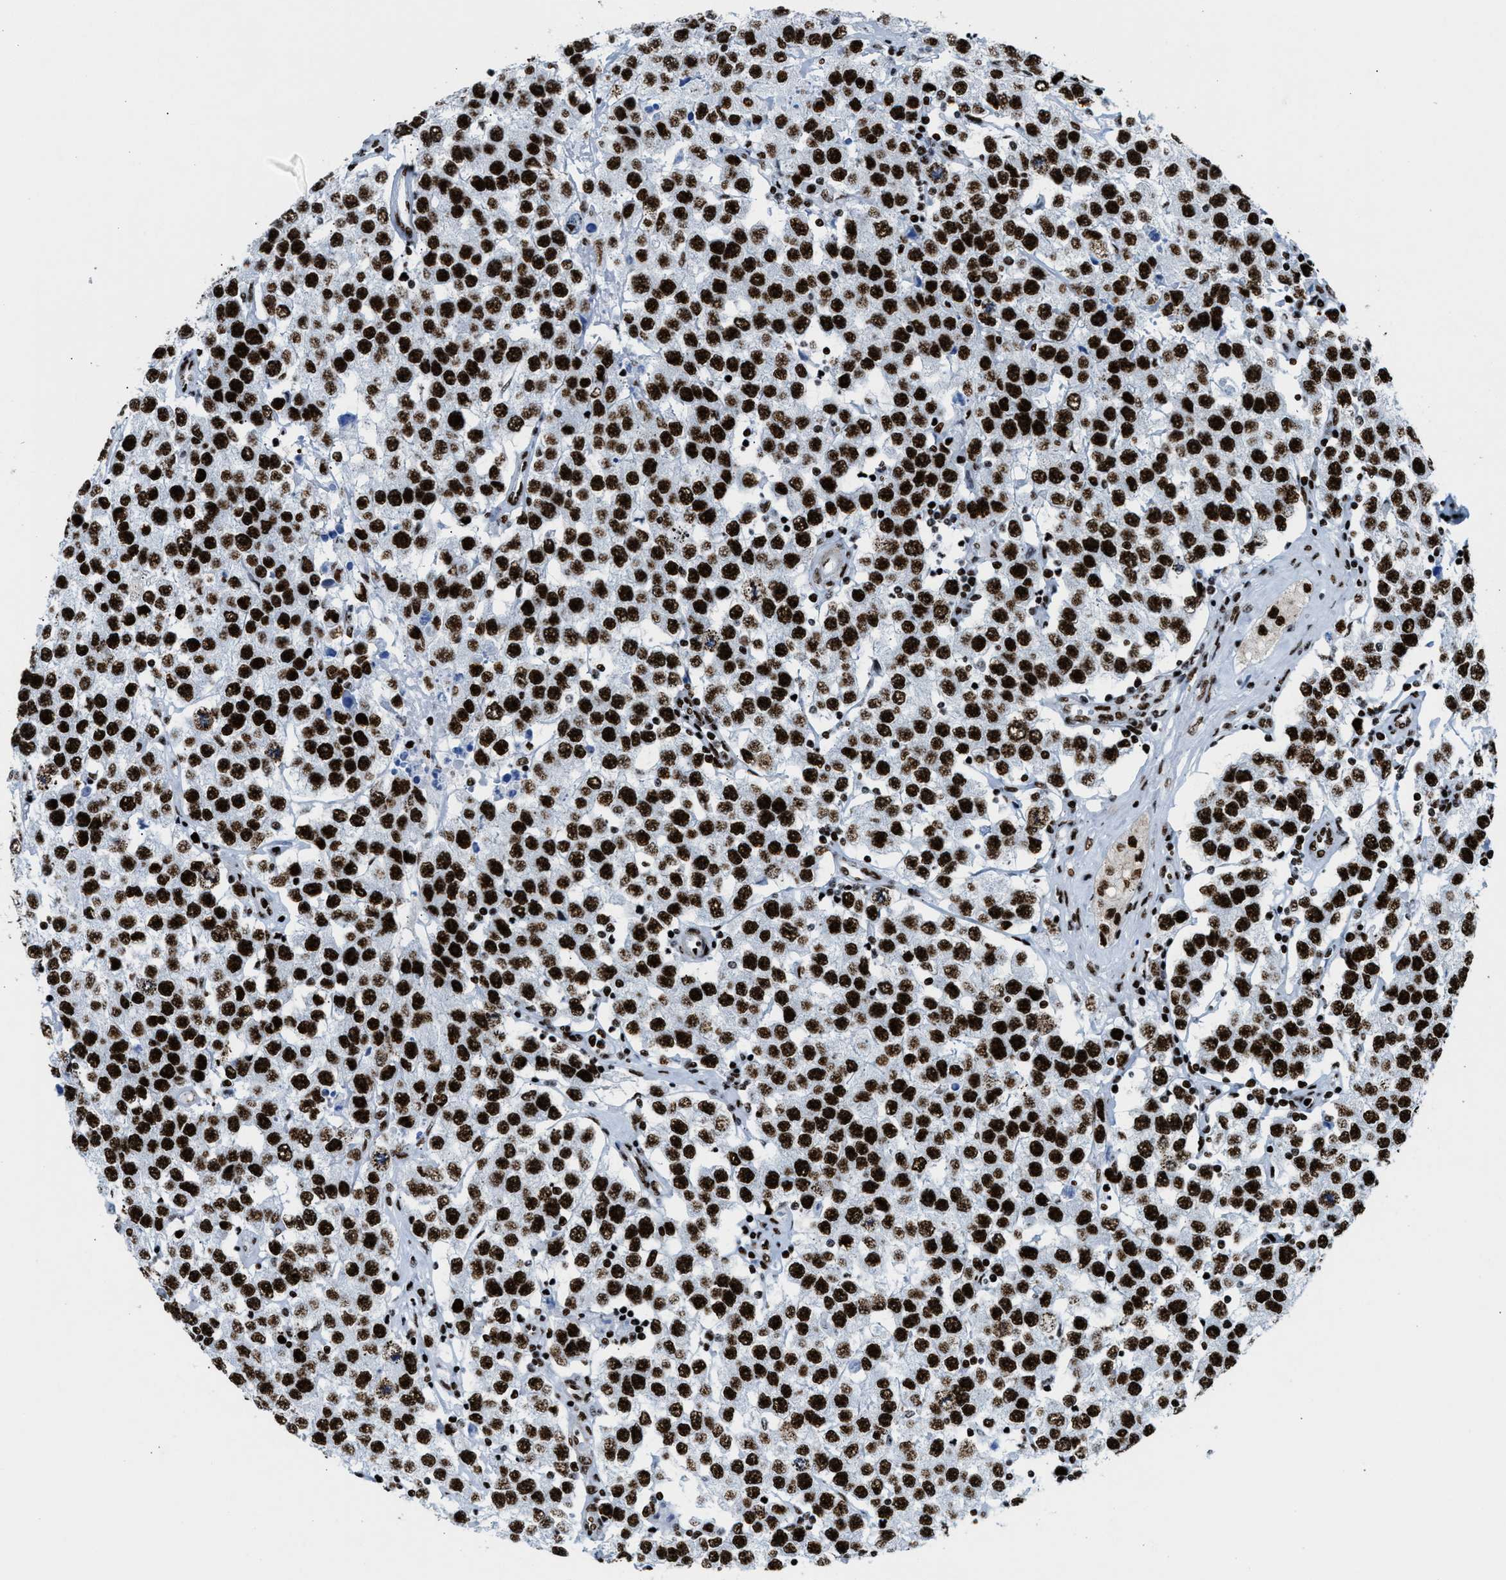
{"staining": {"intensity": "strong", "quantity": ">75%", "location": "nuclear"}, "tissue": "testis cancer", "cell_type": "Tumor cells", "image_type": "cancer", "snomed": [{"axis": "morphology", "description": "Seminoma, NOS"}, {"axis": "topography", "description": "Testis"}], "caption": "Immunohistochemistry staining of seminoma (testis), which shows high levels of strong nuclear expression in about >75% of tumor cells indicating strong nuclear protein positivity. The staining was performed using DAB (brown) for protein detection and nuclei were counterstained in hematoxylin (blue).", "gene": "NONO", "patient": {"sex": "male", "age": 52}}